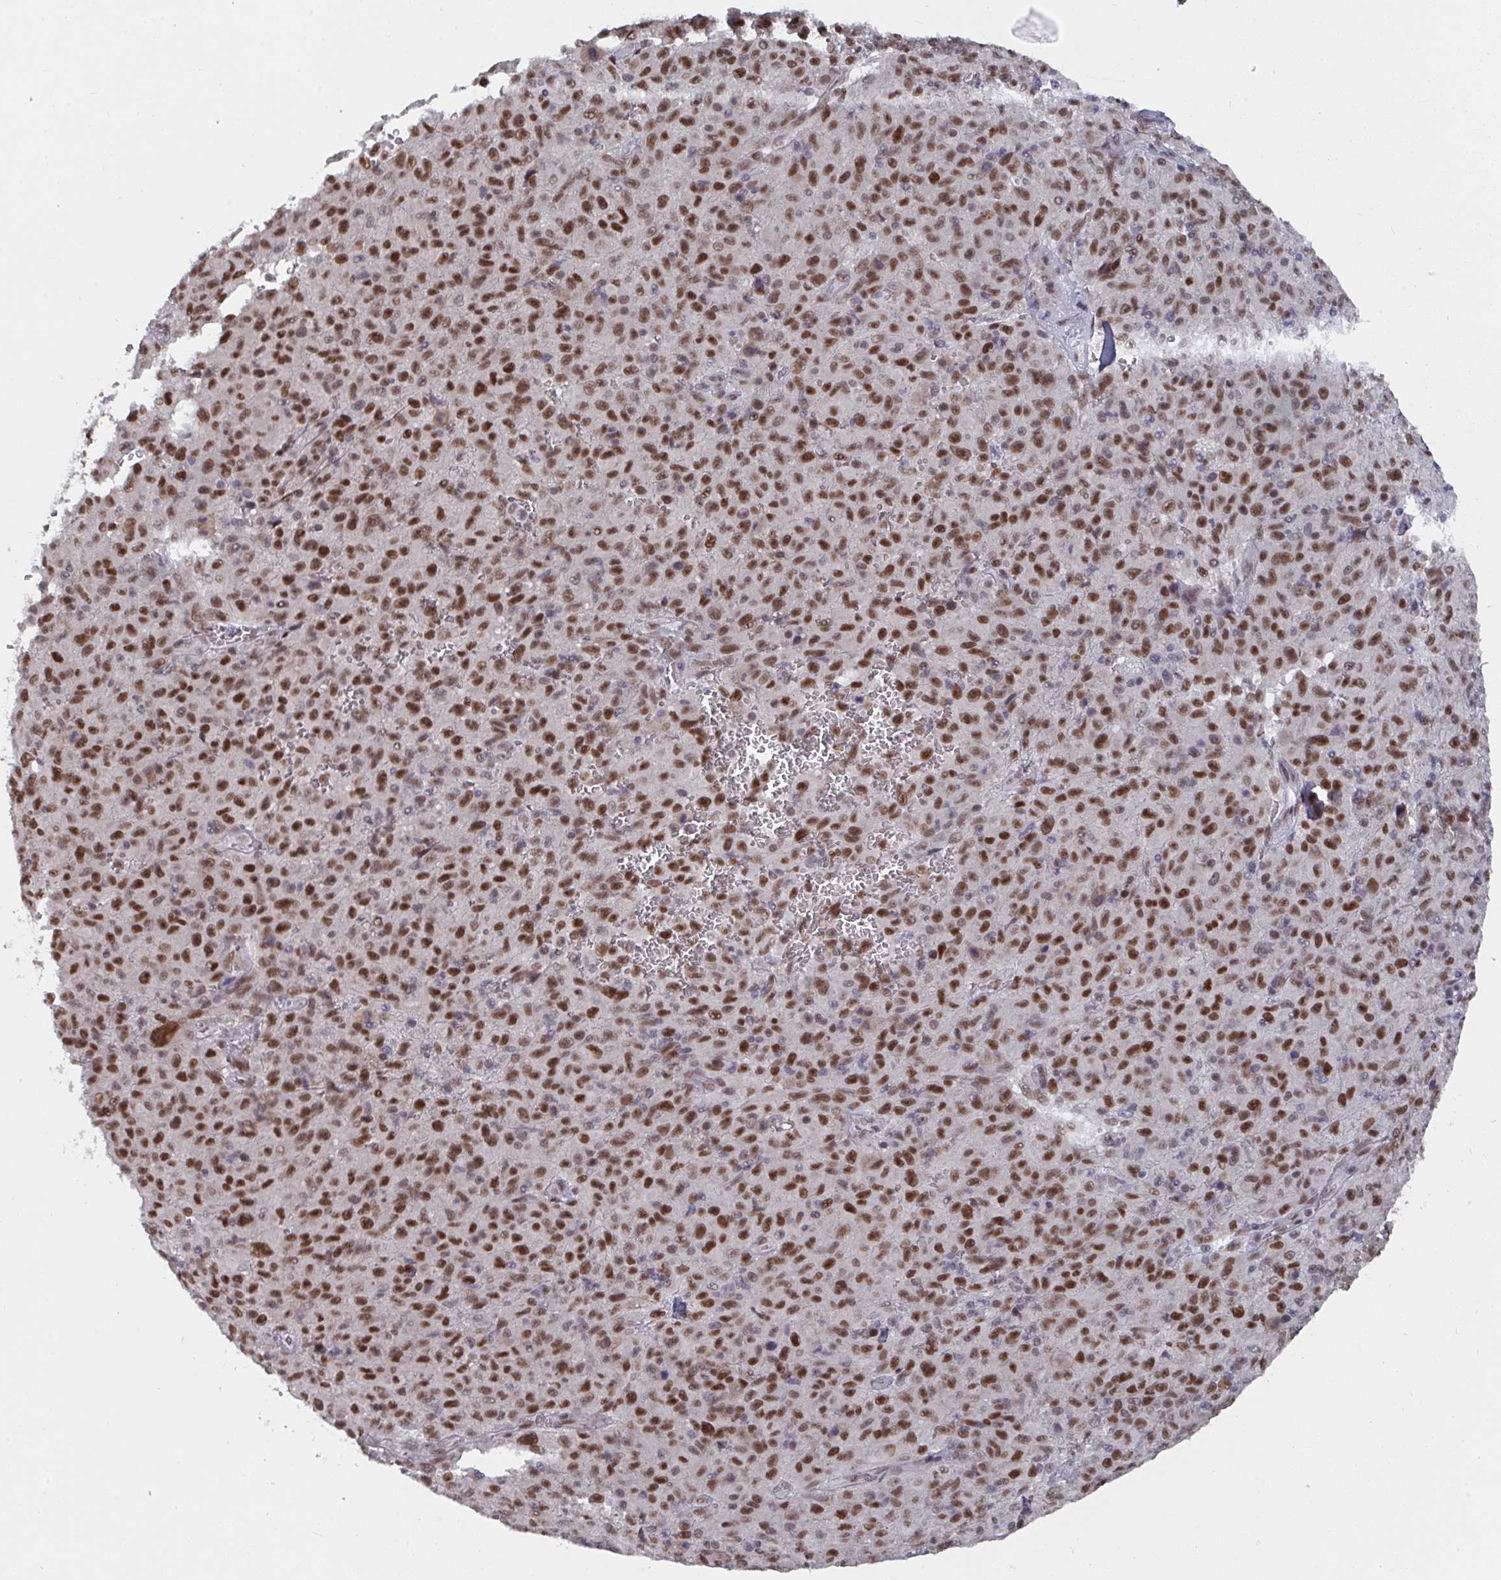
{"staining": {"intensity": "strong", "quantity": "25%-75%", "location": "nuclear"}, "tissue": "melanoma", "cell_type": "Tumor cells", "image_type": "cancer", "snomed": [{"axis": "morphology", "description": "Malignant melanoma, NOS"}, {"axis": "topography", "description": "Skin"}], "caption": "Immunohistochemical staining of human malignant melanoma exhibits high levels of strong nuclear positivity in about 25%-75% of tumor cells. Using DAB (brown) and hematoxylin (blue) stains, captured at high magnification using brightfield microscopy.", "gene": "JMJD1C", "patient": {"sex": "male", "age": 46}}